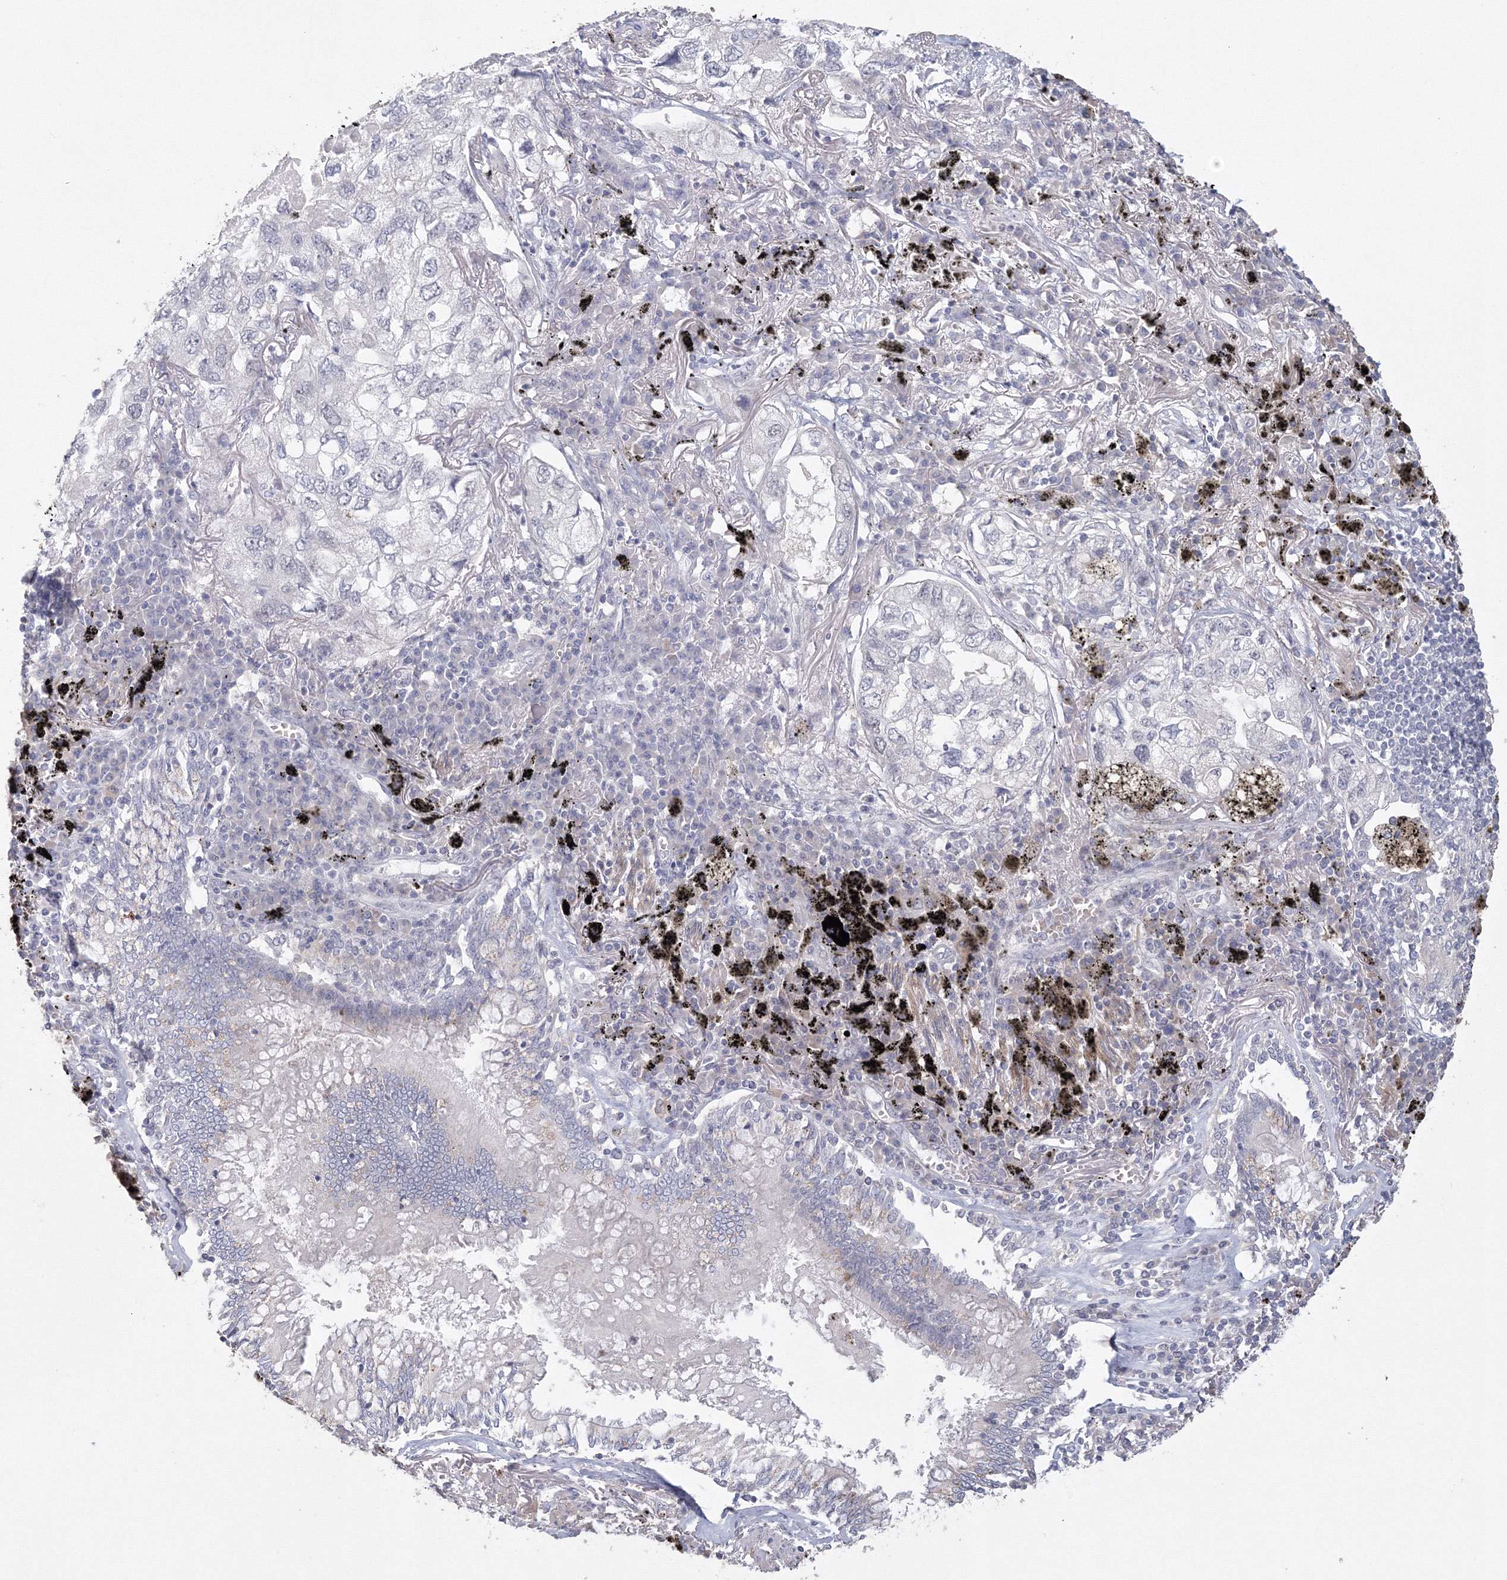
{"staining": {"intensity": "negative", "quantity": "none", "location": "none"}, "tissue": "lung cancer", "cell_type": "Tumor cells", "image_type": "cancer", "snomed": [{"axis": "morphology", "description": "Adenocarcinoma, NOS"}, {"axis": "topography", "description": "Lung"}], "caption": "Tumor cells show no significant protein staining in lung adenocarcinoma. (DAB (3,3'-diaminobenzidine) immunohistochemistry (IHC) with hematoxylin counter stain).", "gene": "TACC2", "patient": {"sex": "male", "age": 65}}